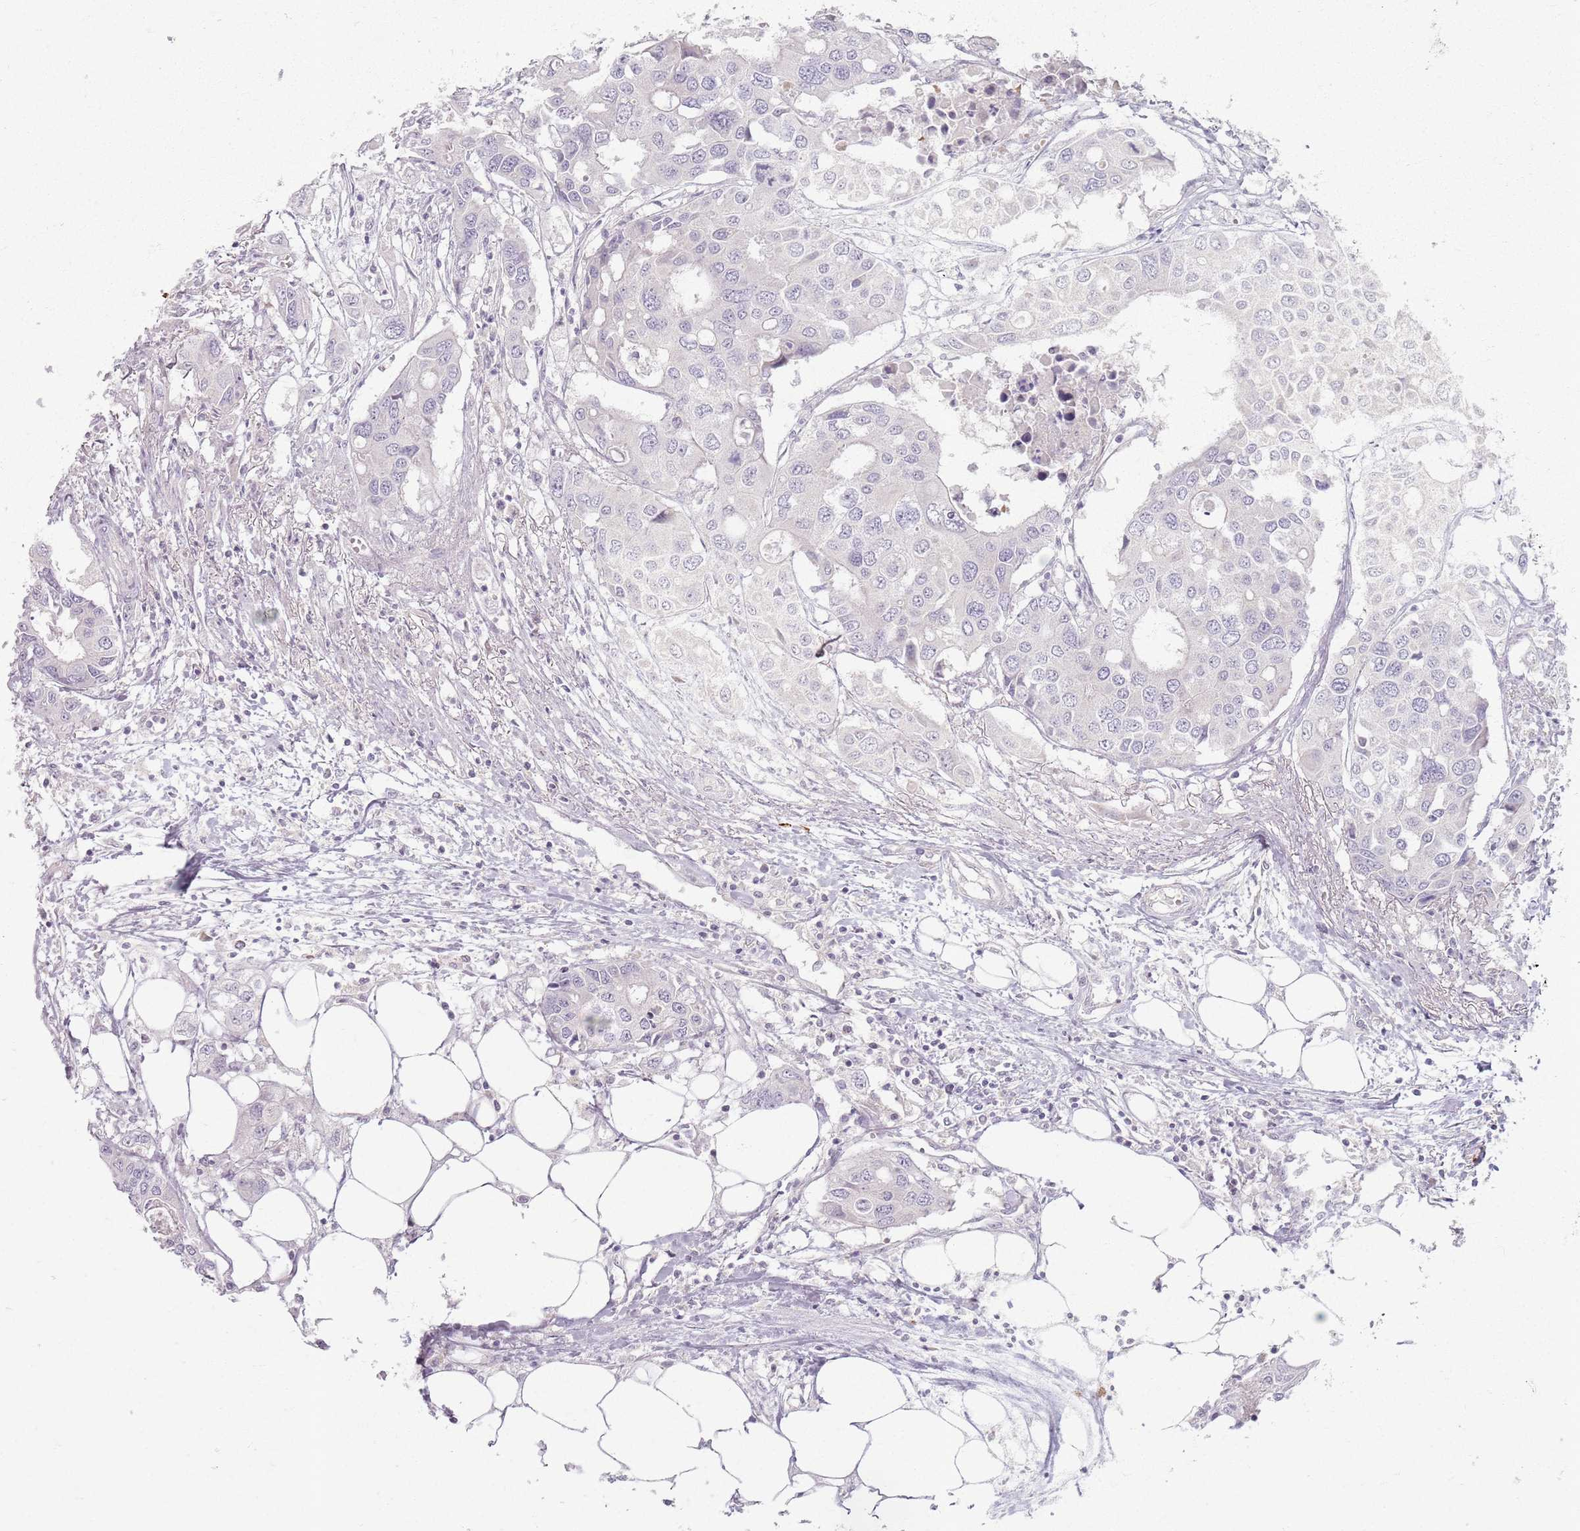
{"staining": {"intensity": "negative", "quantity": "none", "location": "none"}, "tissue": "colorectal cancer", "cell_type": "Tumor cells", "image_type": "cancer", "snomed": [{"axis": "morphology", "description": "Adenocarcinoma, NOS"}, {"axis": "topography", "description": "Colon"}], "caption": "An immunohistochemistry micrograph of adenocarcinoma (colorectal) is shown. There is no staining in tumor cells of adenocarcinoma (colorectal). The staining was performed using DAB (3,3'-diaminobenzidine) to visualize the protein expression in brown, while the nuclei were stained in blue with hematoxylin (Magnification: 20x).", "gene": "CRIPT", "patient": {"sex": "male", "age": 77}}